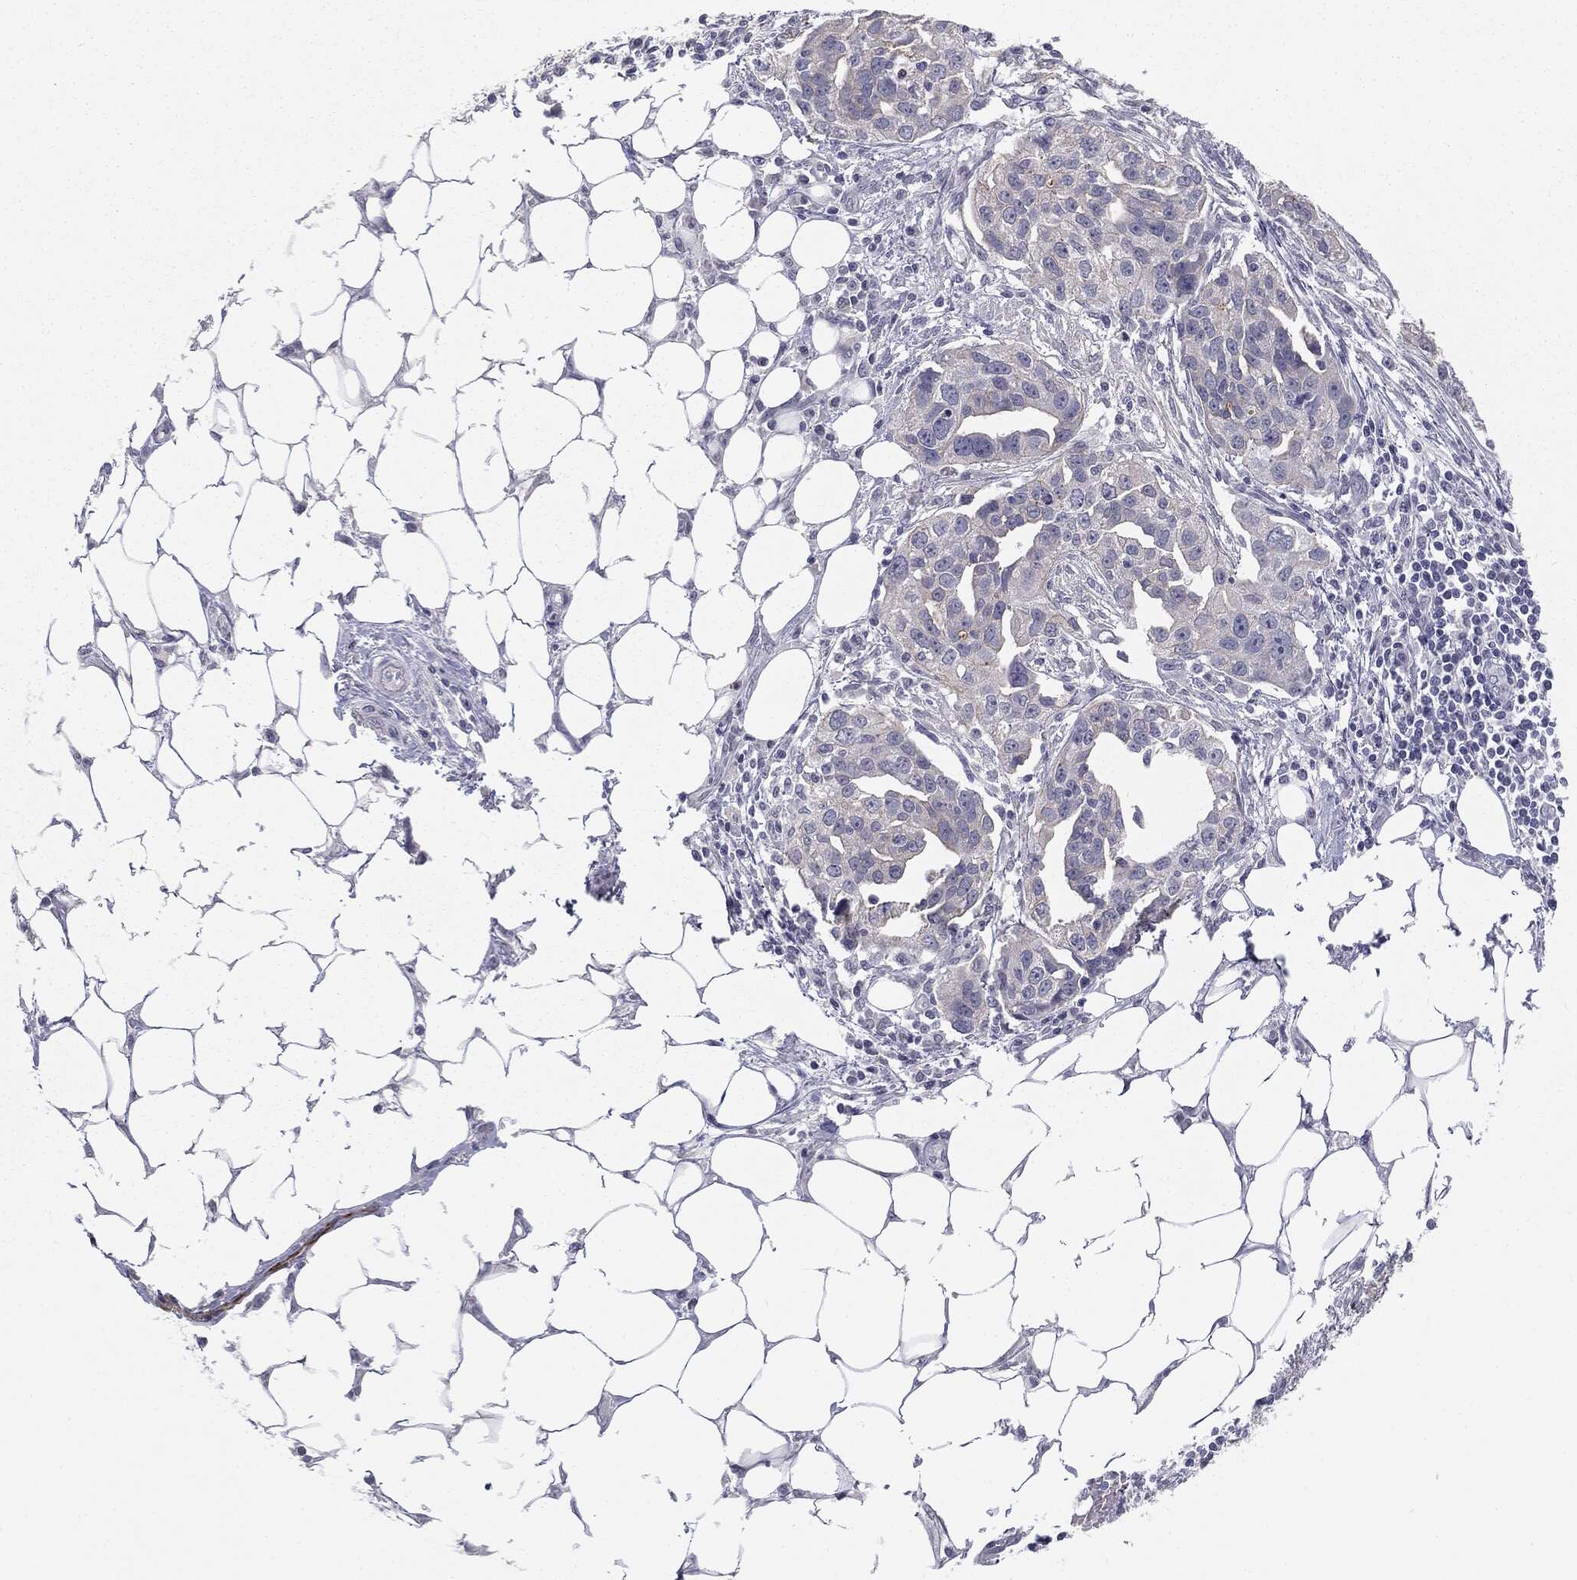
{"staining": {"intensity": "negative", "quantity": "none", "location": "none"}, "tissue": "ovarian cancer", "cell_type": "Tumor cells", "image_type": "cancer", "snomed": [{"axis": "morphology", "description": "Carcinoma, endometroid"}, {"axis": "morphology", "description": "Cystadenocarcinoma, serous, NOS"}, {"axis": "topography", "description": "Ovary"}], "caption": "The immunohistochemistry histopathology image has no significant expression in tumor cells of ovarian cancer (serous cystadenocarcinoma) tissue. (Brightfield microscopy of DAB immunohistochemistry at high magnification).", "gene": "MUC1", "patient": {"sex": "female", "age": 45}}